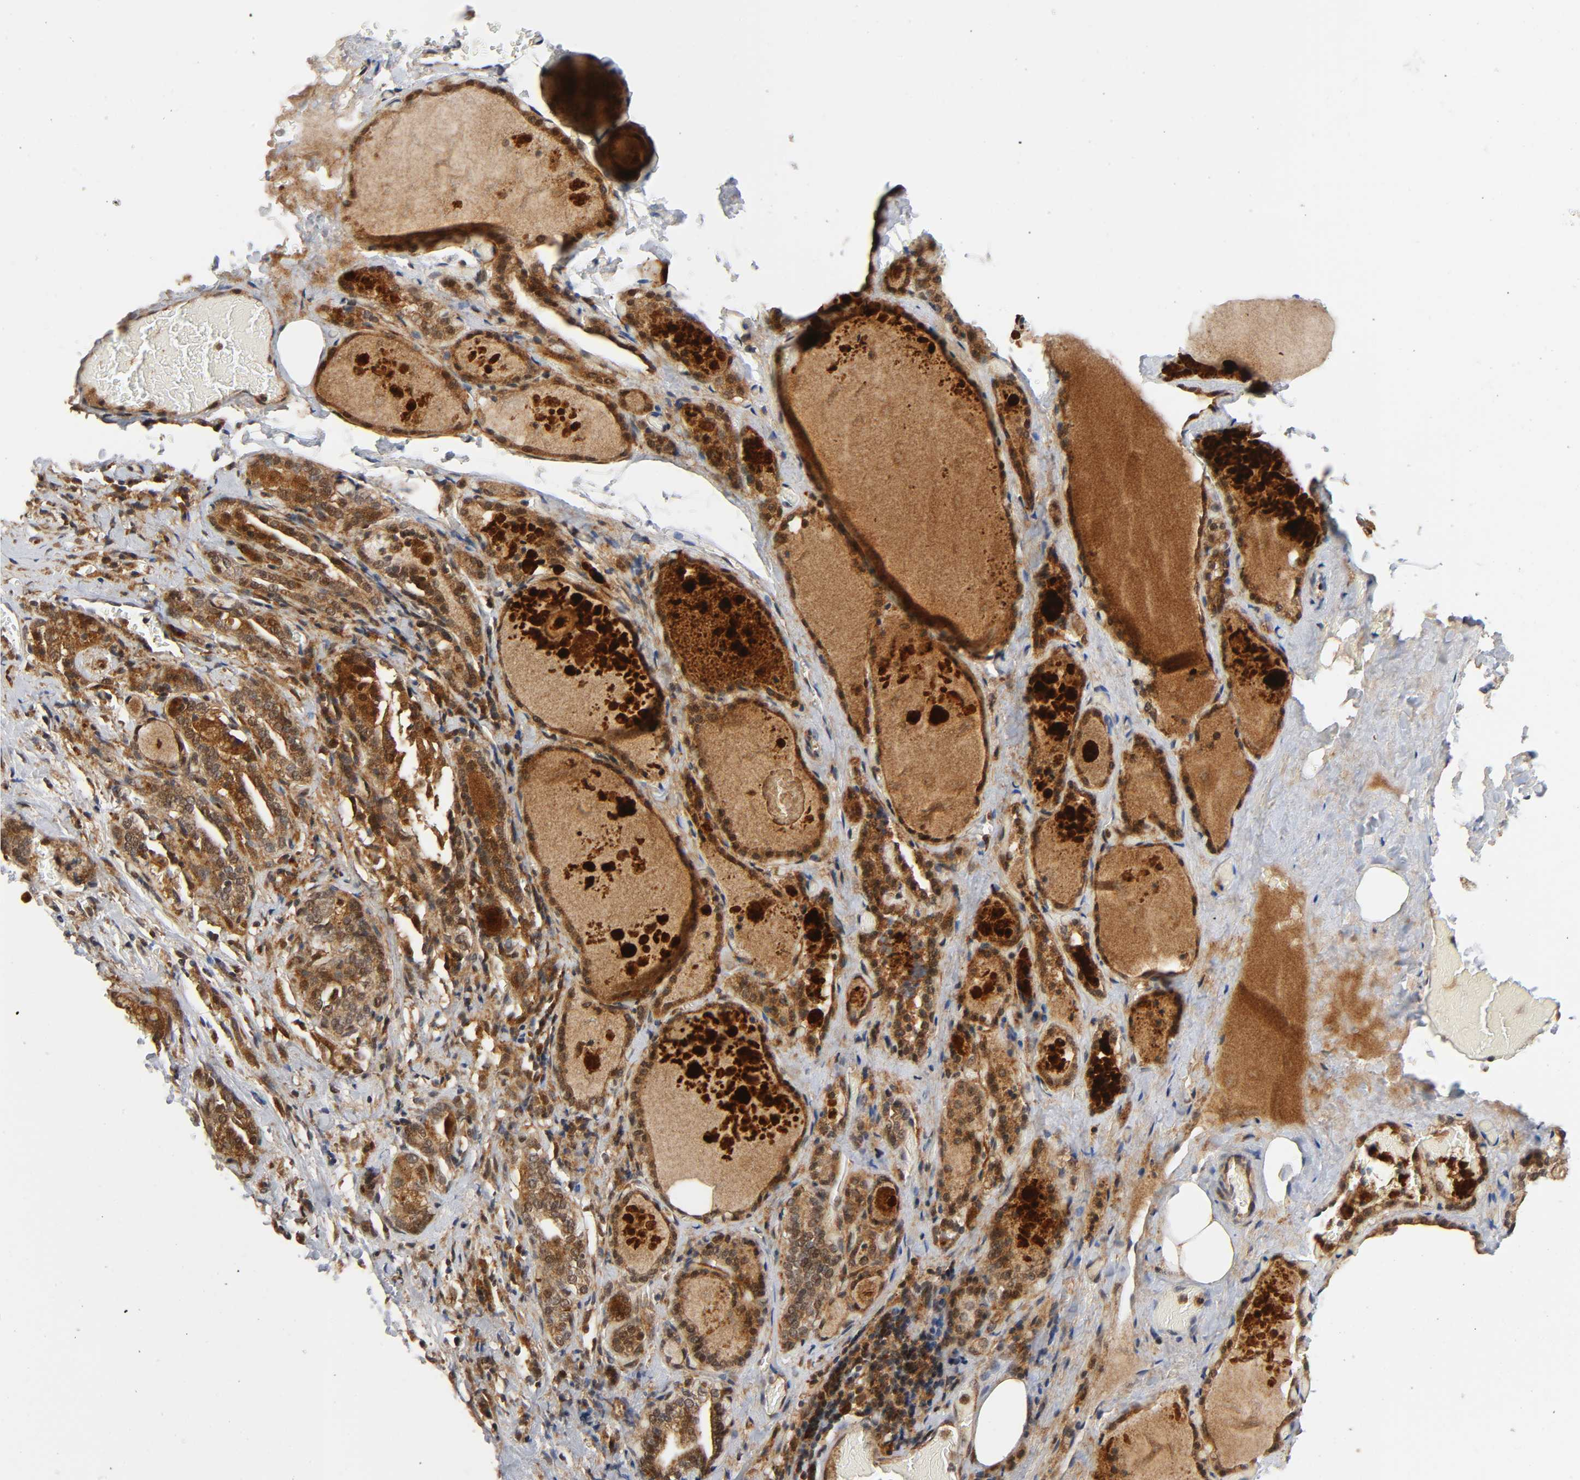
{"staining": {"intensity": "moderate", "quantity": ">75%", "location": "cytoplasmic/membranous,nuclear"}, "tissue": "thyroid gland", "cell_type": "Glandular cells", "image_type": "normal", "snomed": [{"axis": "morphology", "description": "Normal tissue, NOS"}, {"axis": "topography", "description": "Thyroid gland"}], "caption": "Protein analysis of normal thyroid gland demonstrates moderate cytoplasmic/membranous,nuclear expression in approximately >75% of glandular cells. (IHC, brightfield microscopy, high magnification).", "gene": "CASP9", "patient": {"sex": "male", "age": 61}}